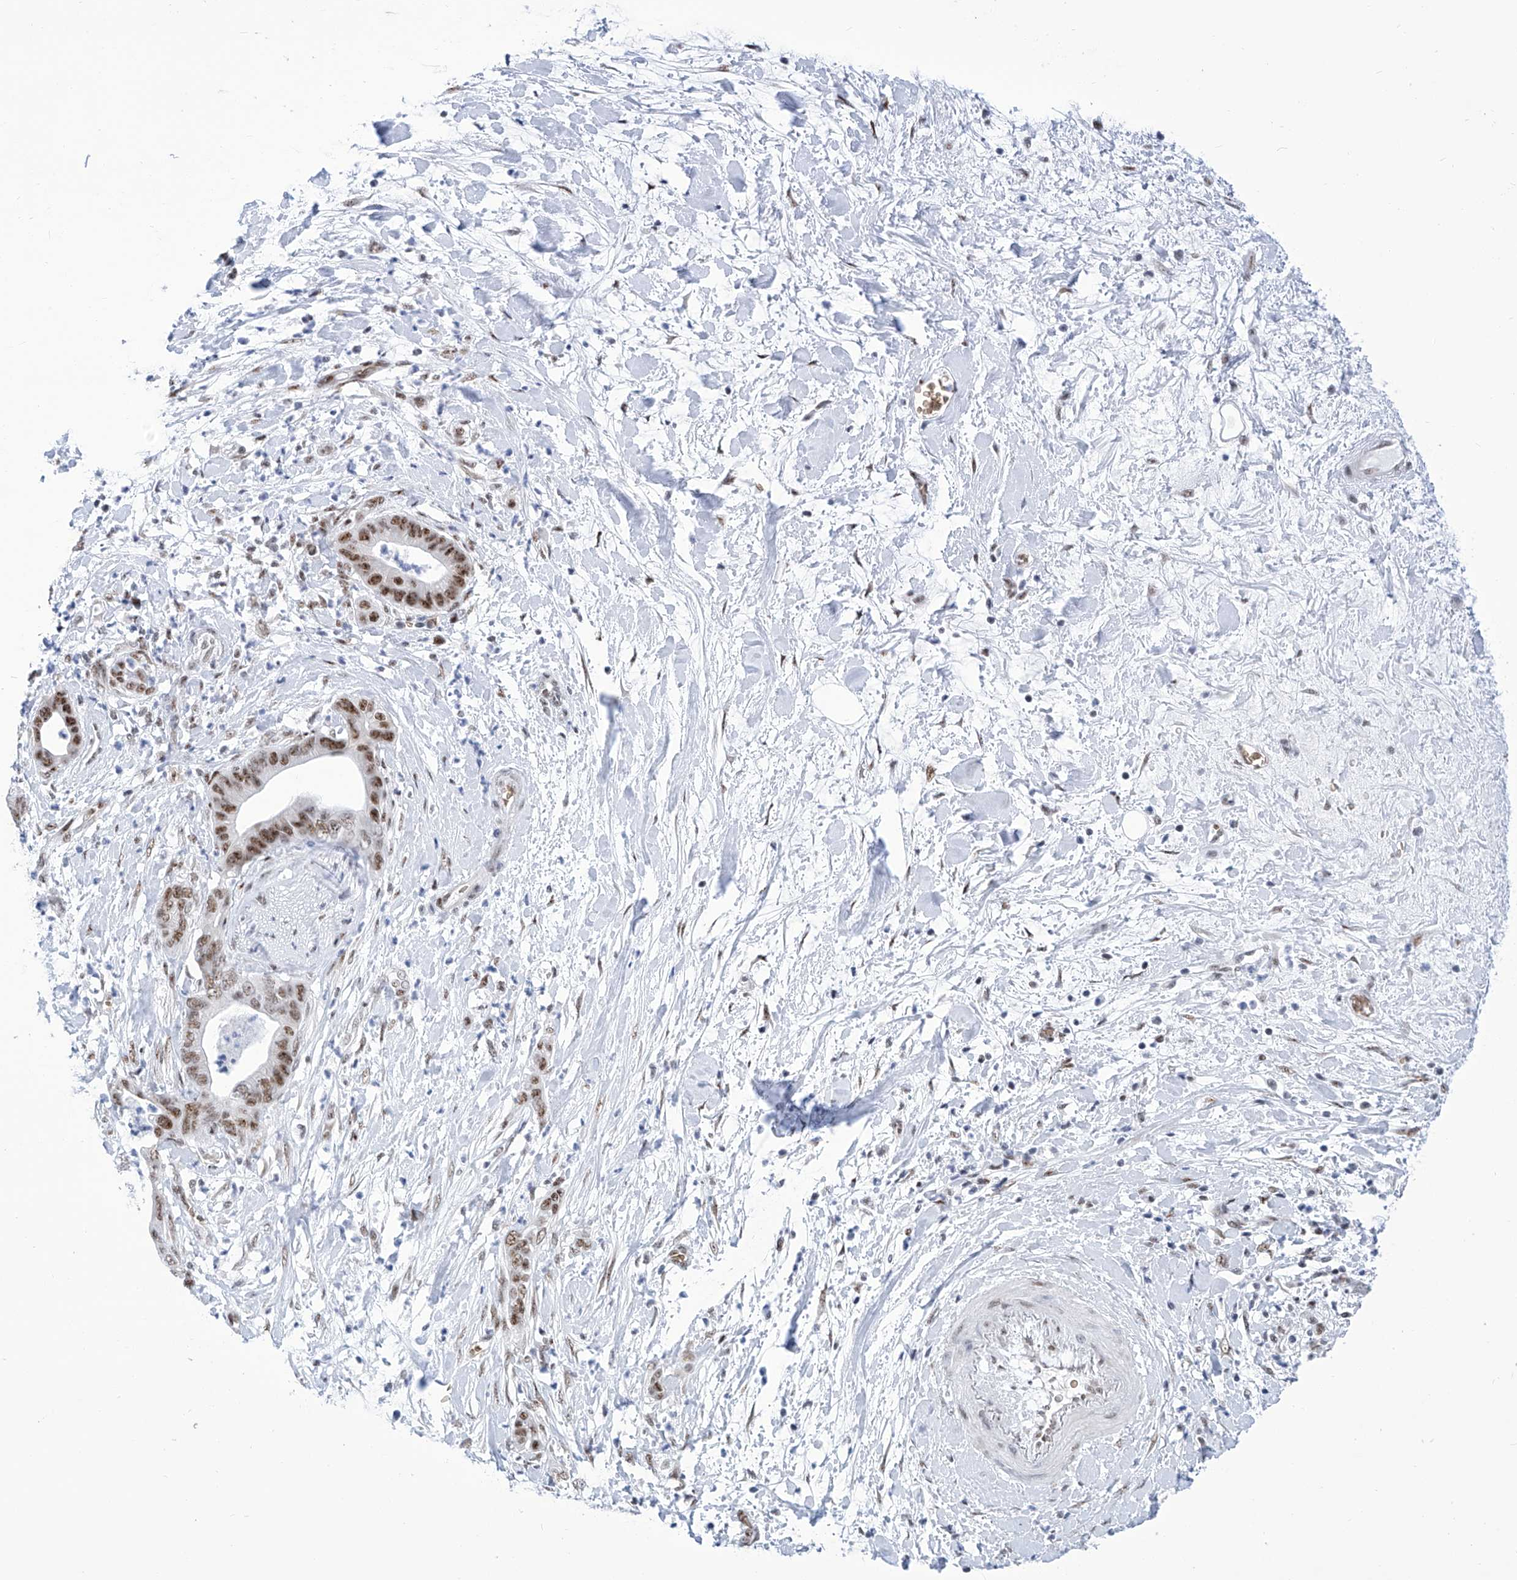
{"staining": {"intensity": "moderate", "quantity": ">75%", "location": "nuclear"}, "tissue": "pancreatic cancer", "cell_type": "Tumor cells", "image_type": "cancer", "snomed": [{"axis": "morphology", "description": "Adenocarcinoma, NOS"}, {"axis": "topography", "description": "Pancreas"}], "caption": "Immunohistochemistry (IHC) staining of pancreatic adenocarcinoma, which exhibits medium levels of moderate nuclear expression in approximately >75% of tumor cells indicating moderate nuclear protein expression. The staining was performed using DAB (3,3'-diaminobenzidine) (brown) for protein detection and nuclei were counterstained in hematoxylin (blue).", "gene": "SART1", "patient": {"sex": "female", "age": 78}}